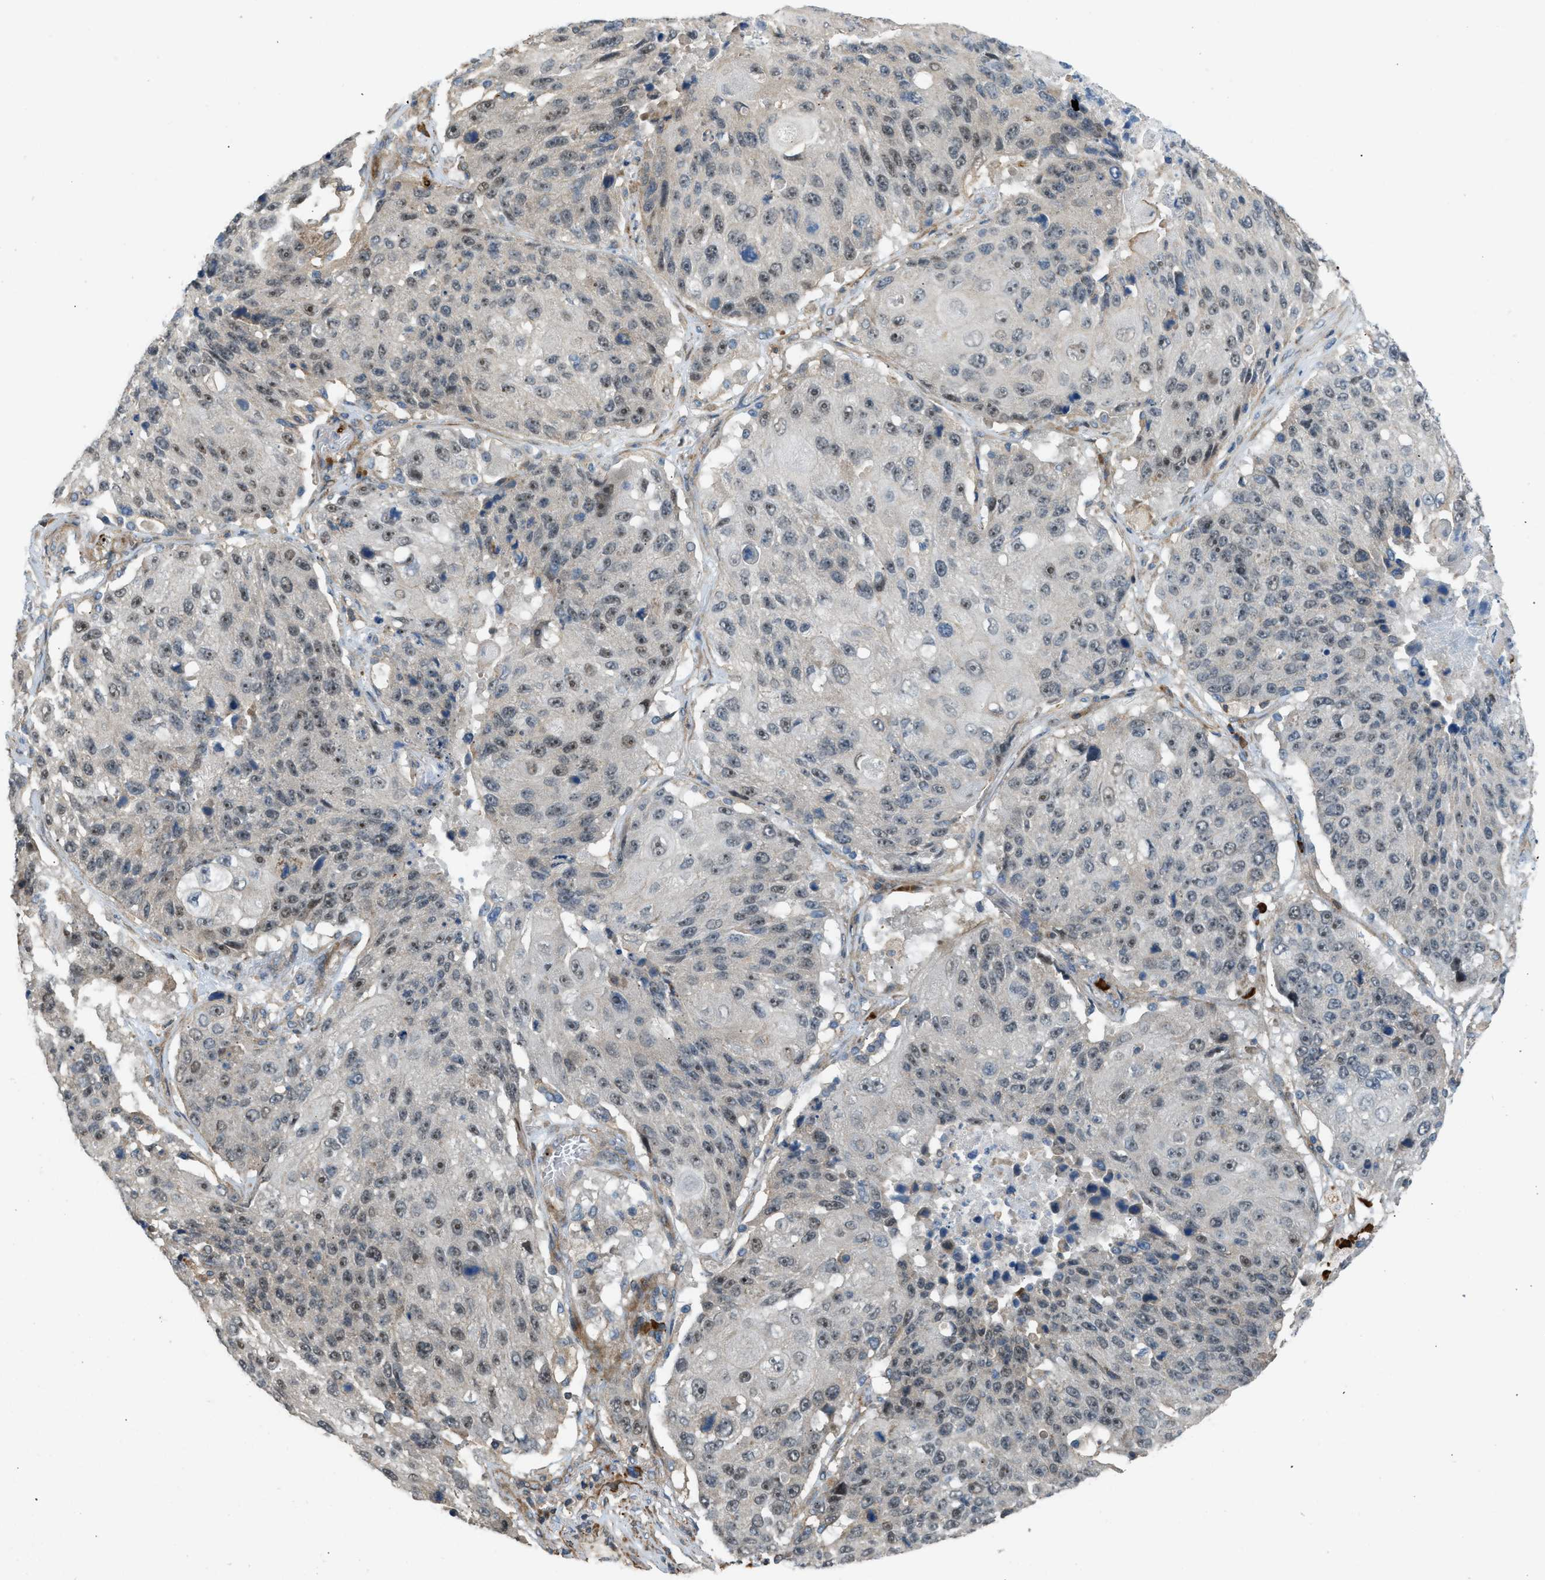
{"staining": {"intensity": "moderate", "quantity": "<25%", "location": "nuclear"}, "tissue": "lung cancer", "cell_type": "Tumor cells", "image_type": "cancer", "snomed": [{"axis": "morphology", "description": "Squamous cell carcinoma, NOS"}, {"axis": "topography", "description": "Lung"}], "caption": "A histopathology image of human lung cancer stained for a protein exhibits moderate nuclear brown staining in tumor cells.", "gene": "BTN3A2", "patient": {"sex": "male", "age": 61}}